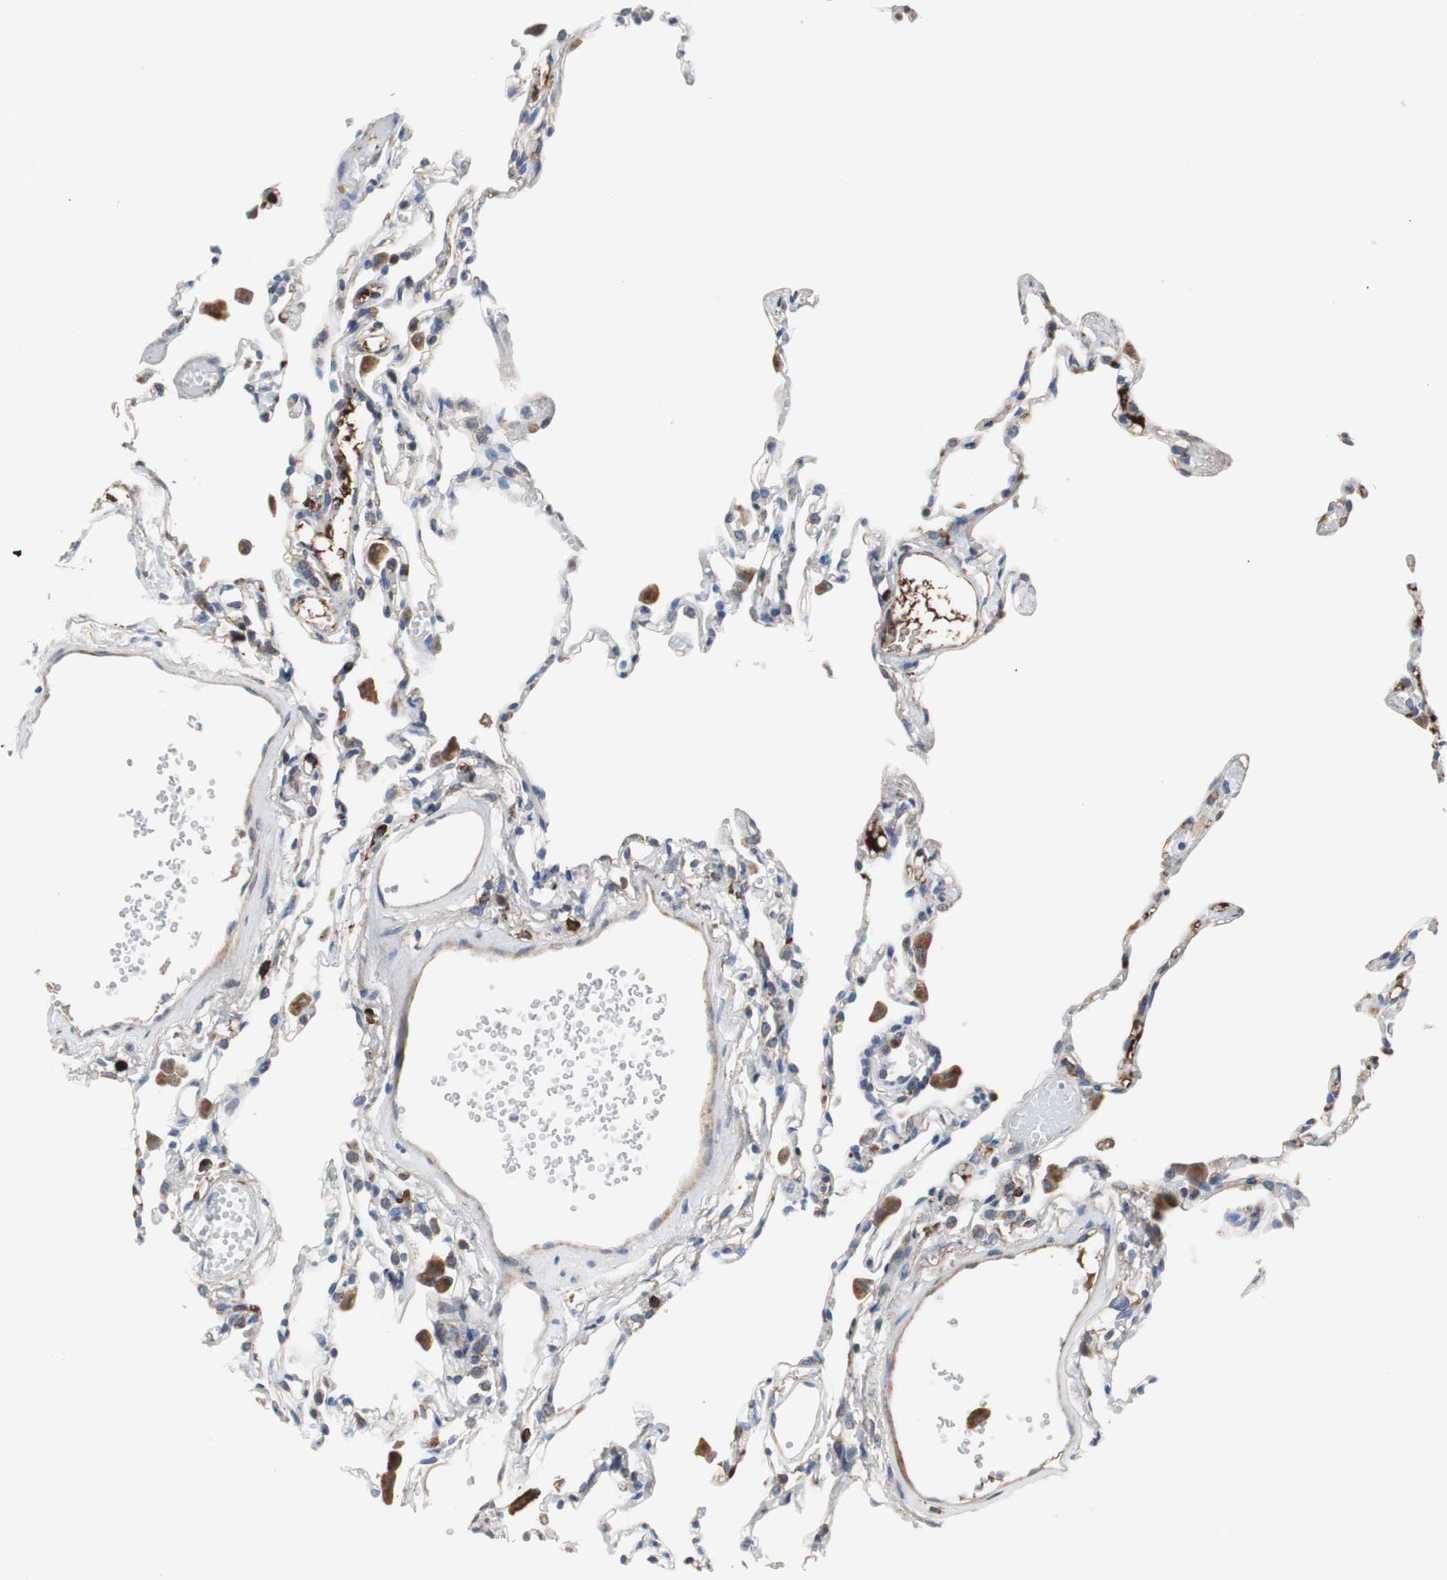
{"staining": {"intensity": "weak", "quantity": "<25%", "location": "cytoplasmic/membranous"}, "tissue": "lung", "cell_type": "Alveolar cells", "image_type": "normal", "snomed": [{"axis": "morphology", "description": "Normal tissue, NOS"}, {"axis": "topography", "description": "Lung"}], "caption": "Immunohistochemistry (IHC) histopathology image of unremarkable human lung stained for a protein (brown), which reveals no expression in alveolar cells.", "gene": "SORT1", "patient": {"sex": "female", "age": 49}}